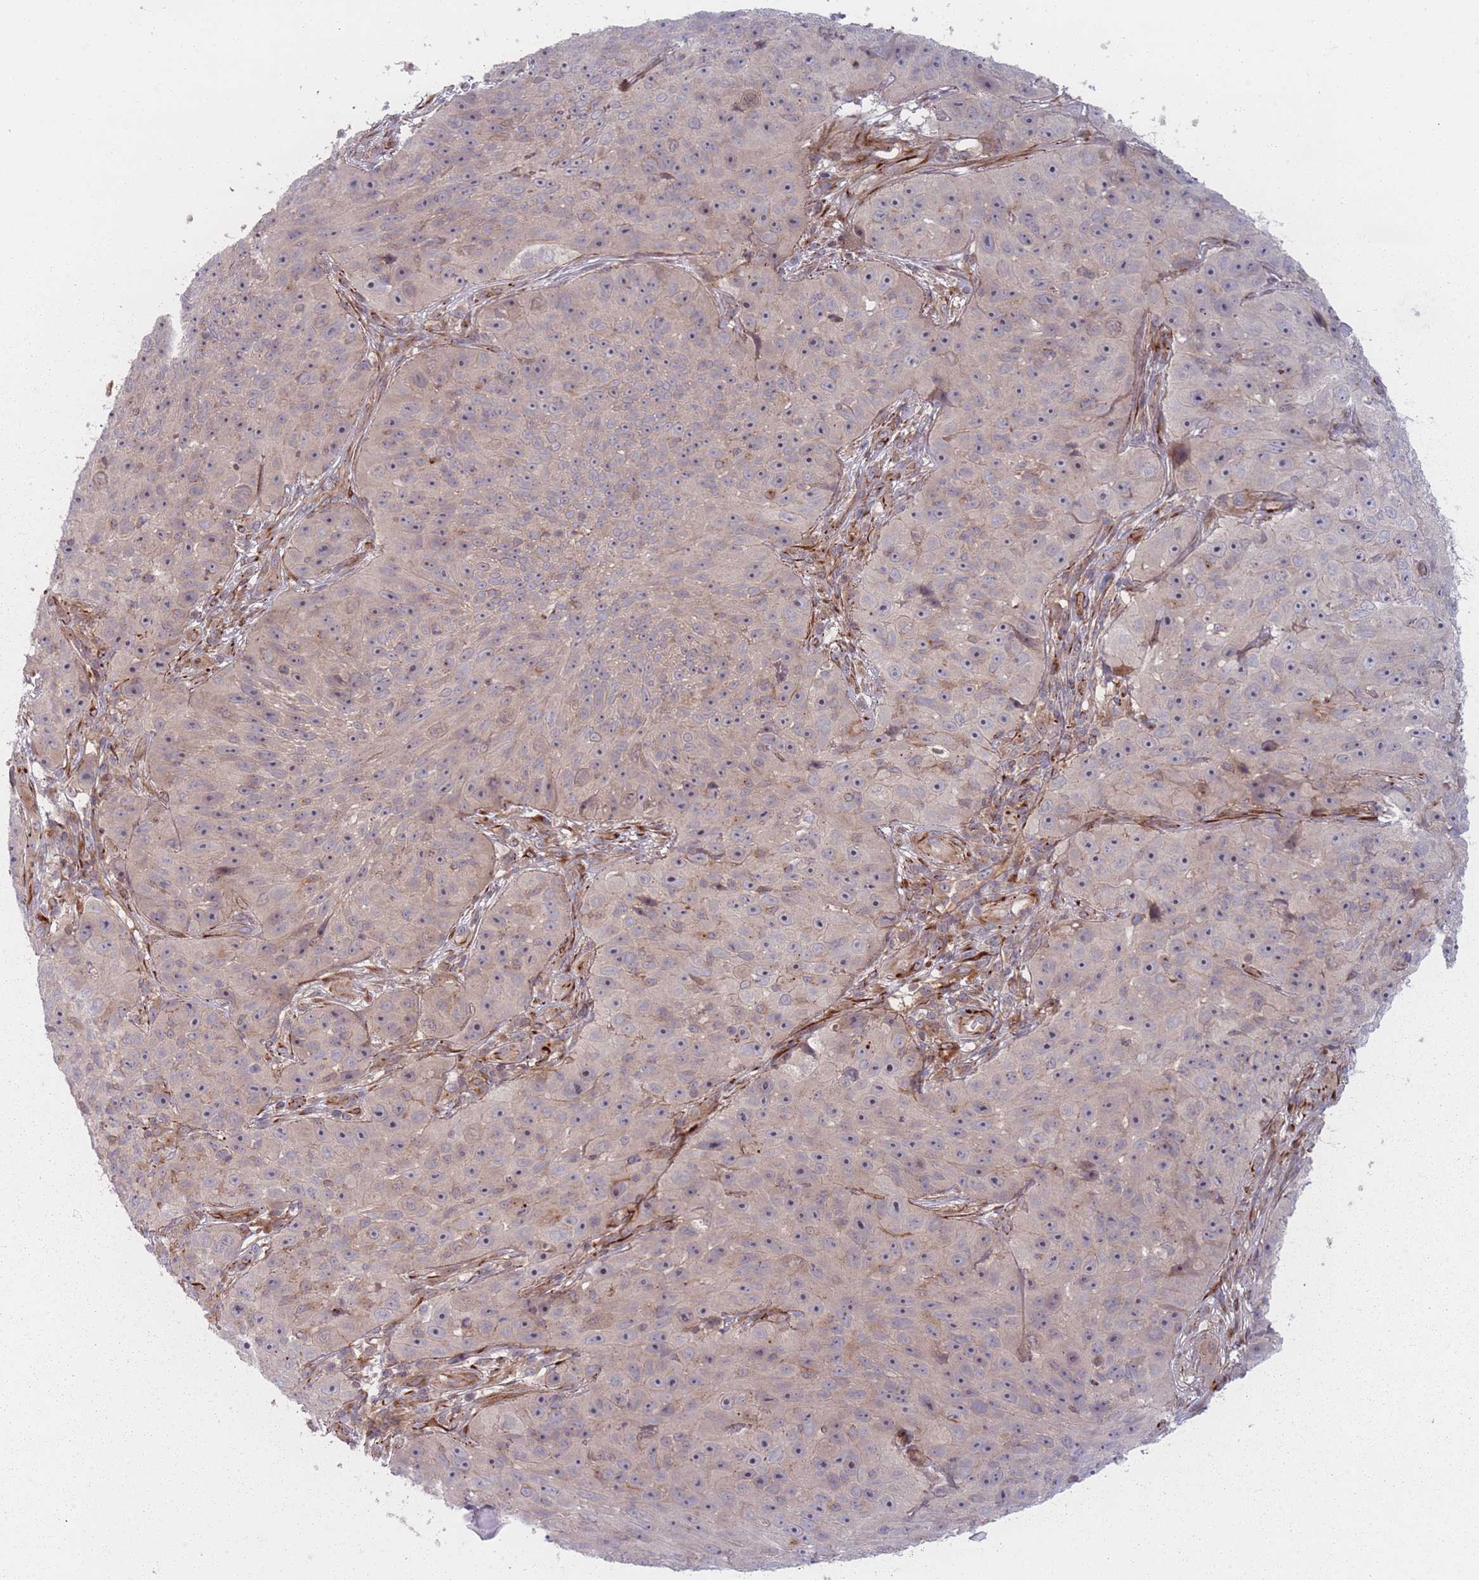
{"staining": {"intensity": "weak", "quantity": "<25%", "location": "cytoplasmic/membranous"}, "tissue": "skin cancer", "cell_type": "Tumor cells", "image_type": "cancer", "snomed": [{"axis": "morphology", "description": "Squamous cell carcinoma, NOS"}, {"axis": "topography", "description": "Skin"}], "caption": "Human squamous cell carcinoma (skin) stained for a protein using immunohistochemistry (IHC) demonstrates no positivity in tumor cells.", "gene": "EEF1AKMT2", "patient": {"sex": "female", "age": 87}}